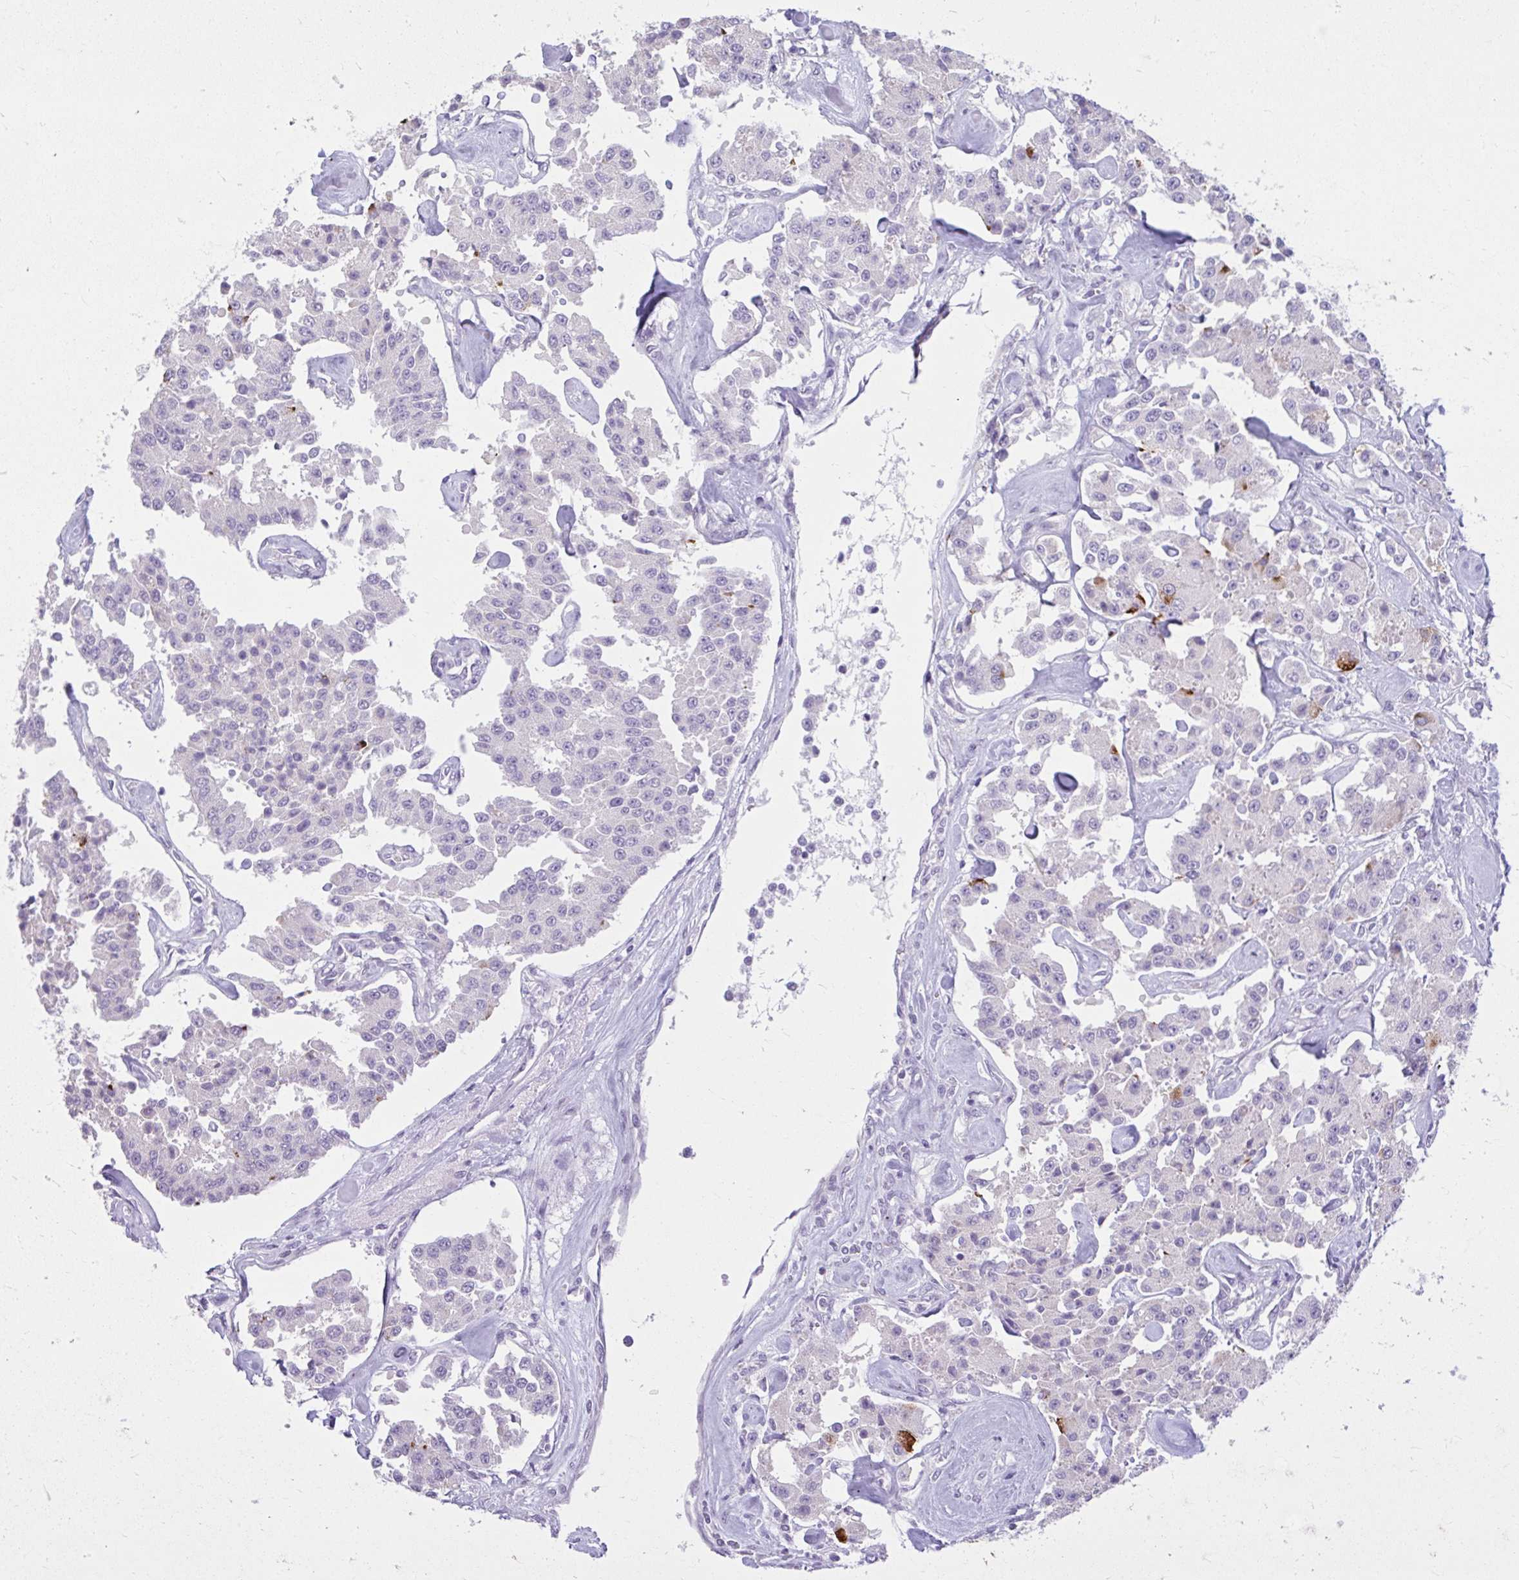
{"staining": {"intensity": "negative", "quantity": "none", "location": "none"}, "tissue": "carcinoid", "cell_type": "Tumor cells", "image_type": "cancer", "snomed": [{"axis": "morphology", "description": "Carcinoid, malignant, NOS"}, {"axis": "topography", "description": "Pancreas"}], "caption": "Tumor cells are negative for protein expression in human malignant carcinoid.", "gene": "FAM153A", "patient": {"sex": "male", "age": 41}}